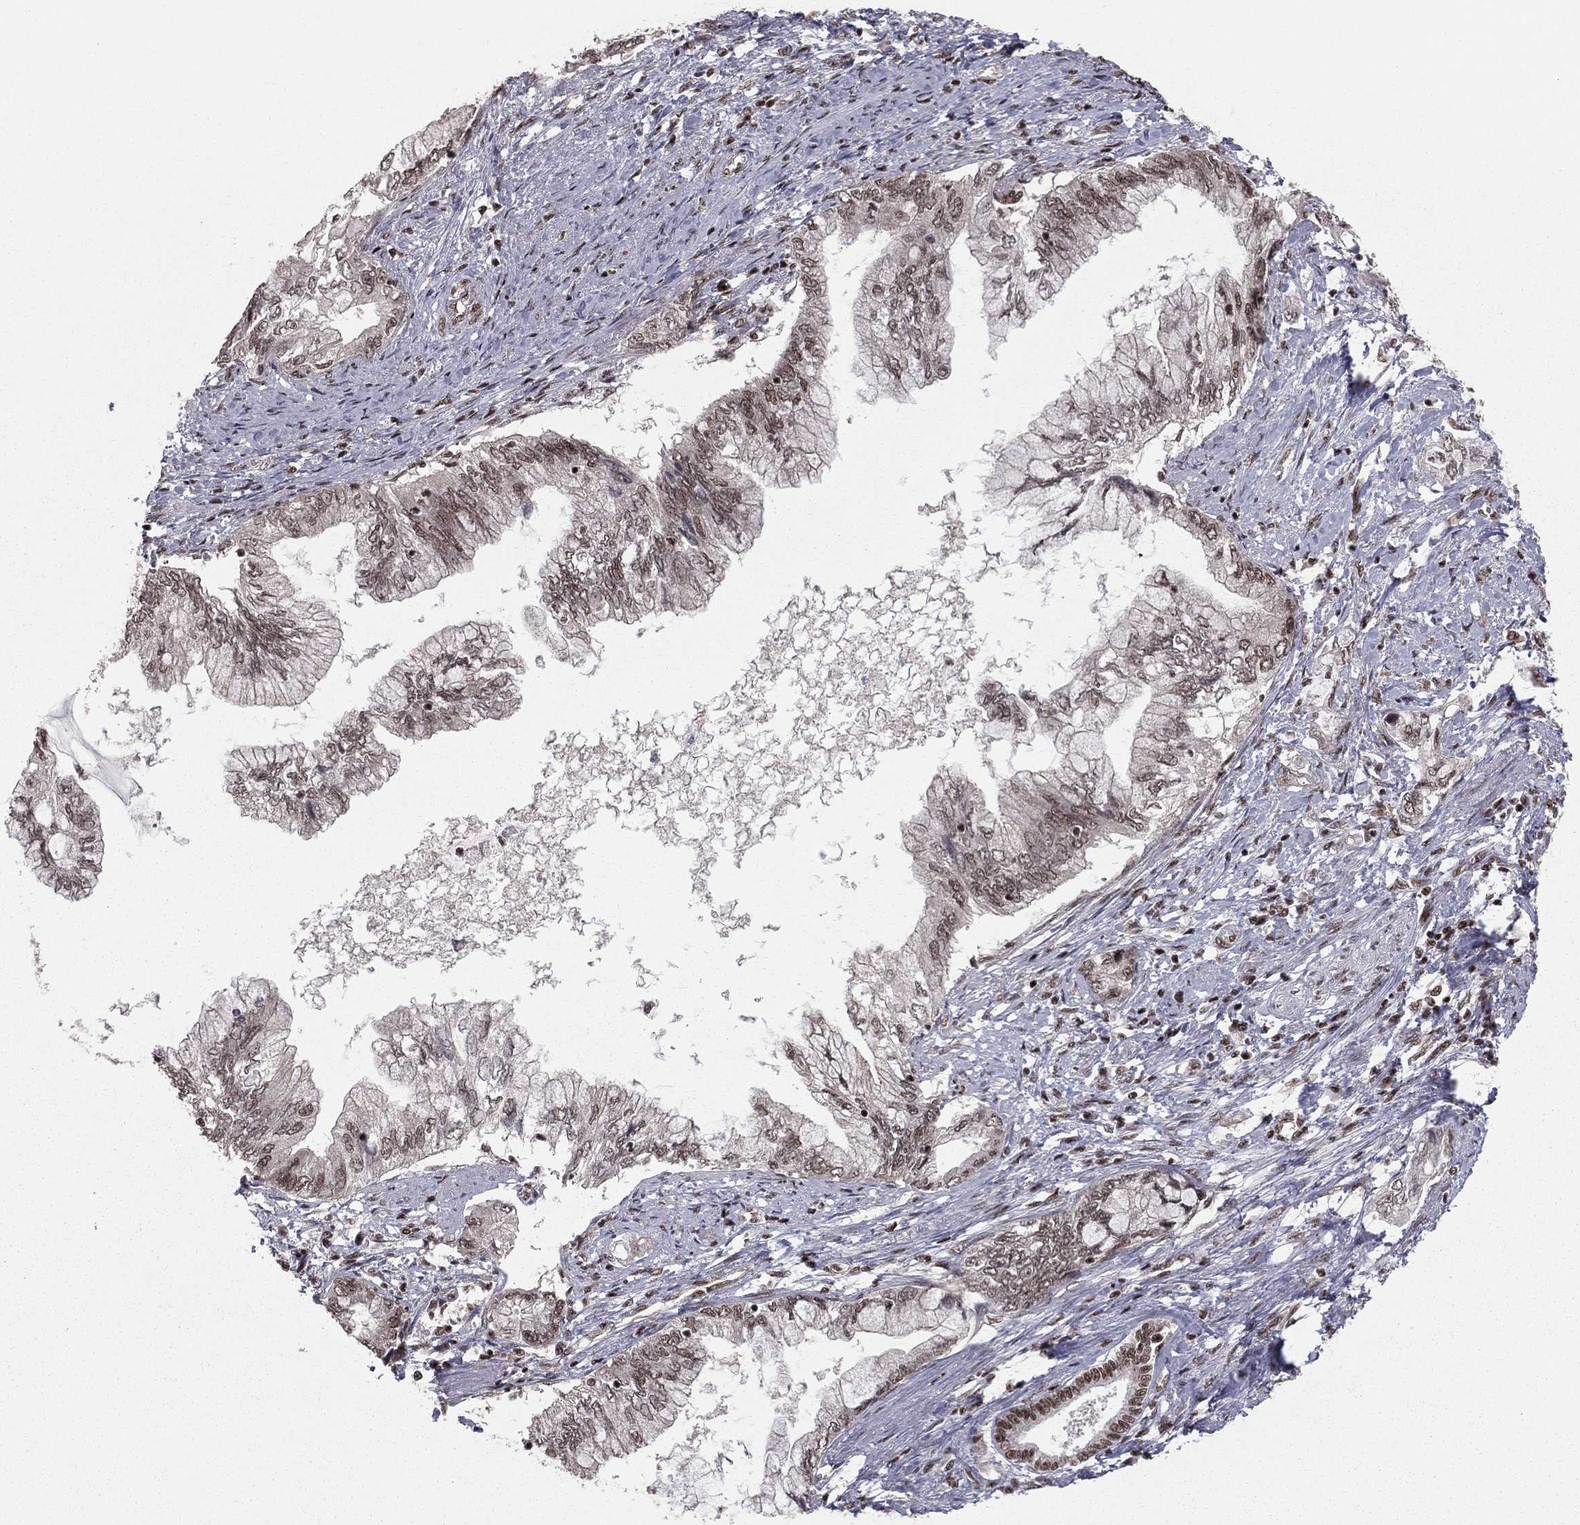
{"staining": {"intensity": "moderate", "quantity": "<25%", "location": "nuclear"}, "tissue": "pancreatic cancer", "cell_type": "Tumor cells", "image_type": "cancer", "snomed": [{"axis": "morphology", "description": "Adenocarcinoma, NOS"}, {"axis": "topography", "description": "Pancreas"}], "caption": "Immunohistochemistry (IHC) histopathology image of neoplastic tissue: pancreatic cancer (adenocarcinoma) stained using immunohistochemistry displays low levels of moderate protein expression localized specifically in the nuclear of tumor cells, appearing as a nuclear brown color.", "gene": "NFYB", "patient": {"sex": "female", "age": 73}}